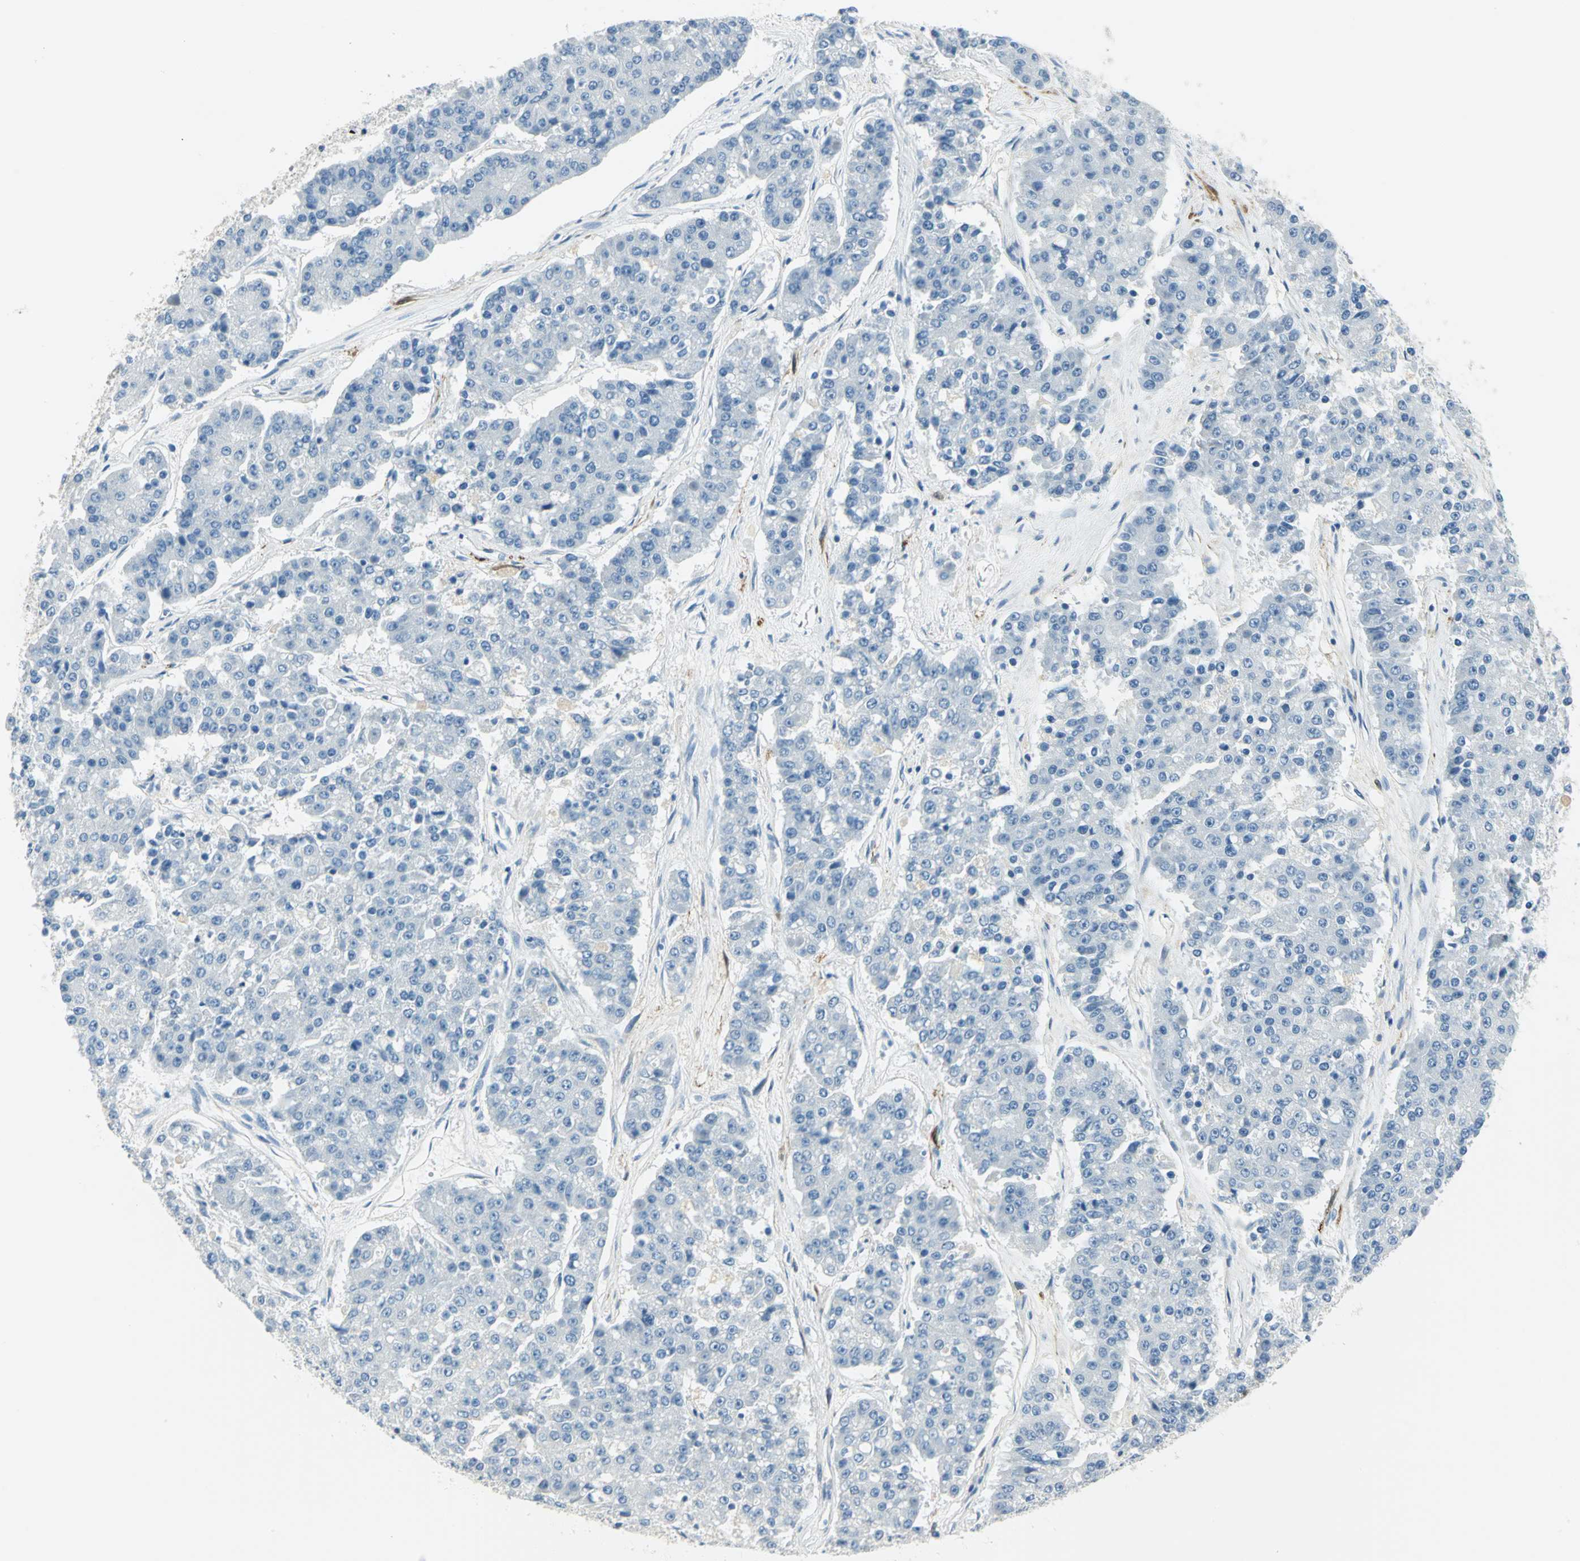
{"staining": {"intensity": "negative", "quantity": "none", "location": "none"}, "tissue": "pancreatic cancer", "cell_type": "Tumor cells", "image_type": "cancer", "snomed": [{"axis": "morphology", "description": "Adenocarcinoma, NOS"}, {"axis": "topography", "description": "Pancreas"}], "caption": "Image shows no protein expression in tumor cells of pancreatic adenocarcinoma tissue.", "gene": "UCHL1", "patient": {"sex": "male", "age": 50}}